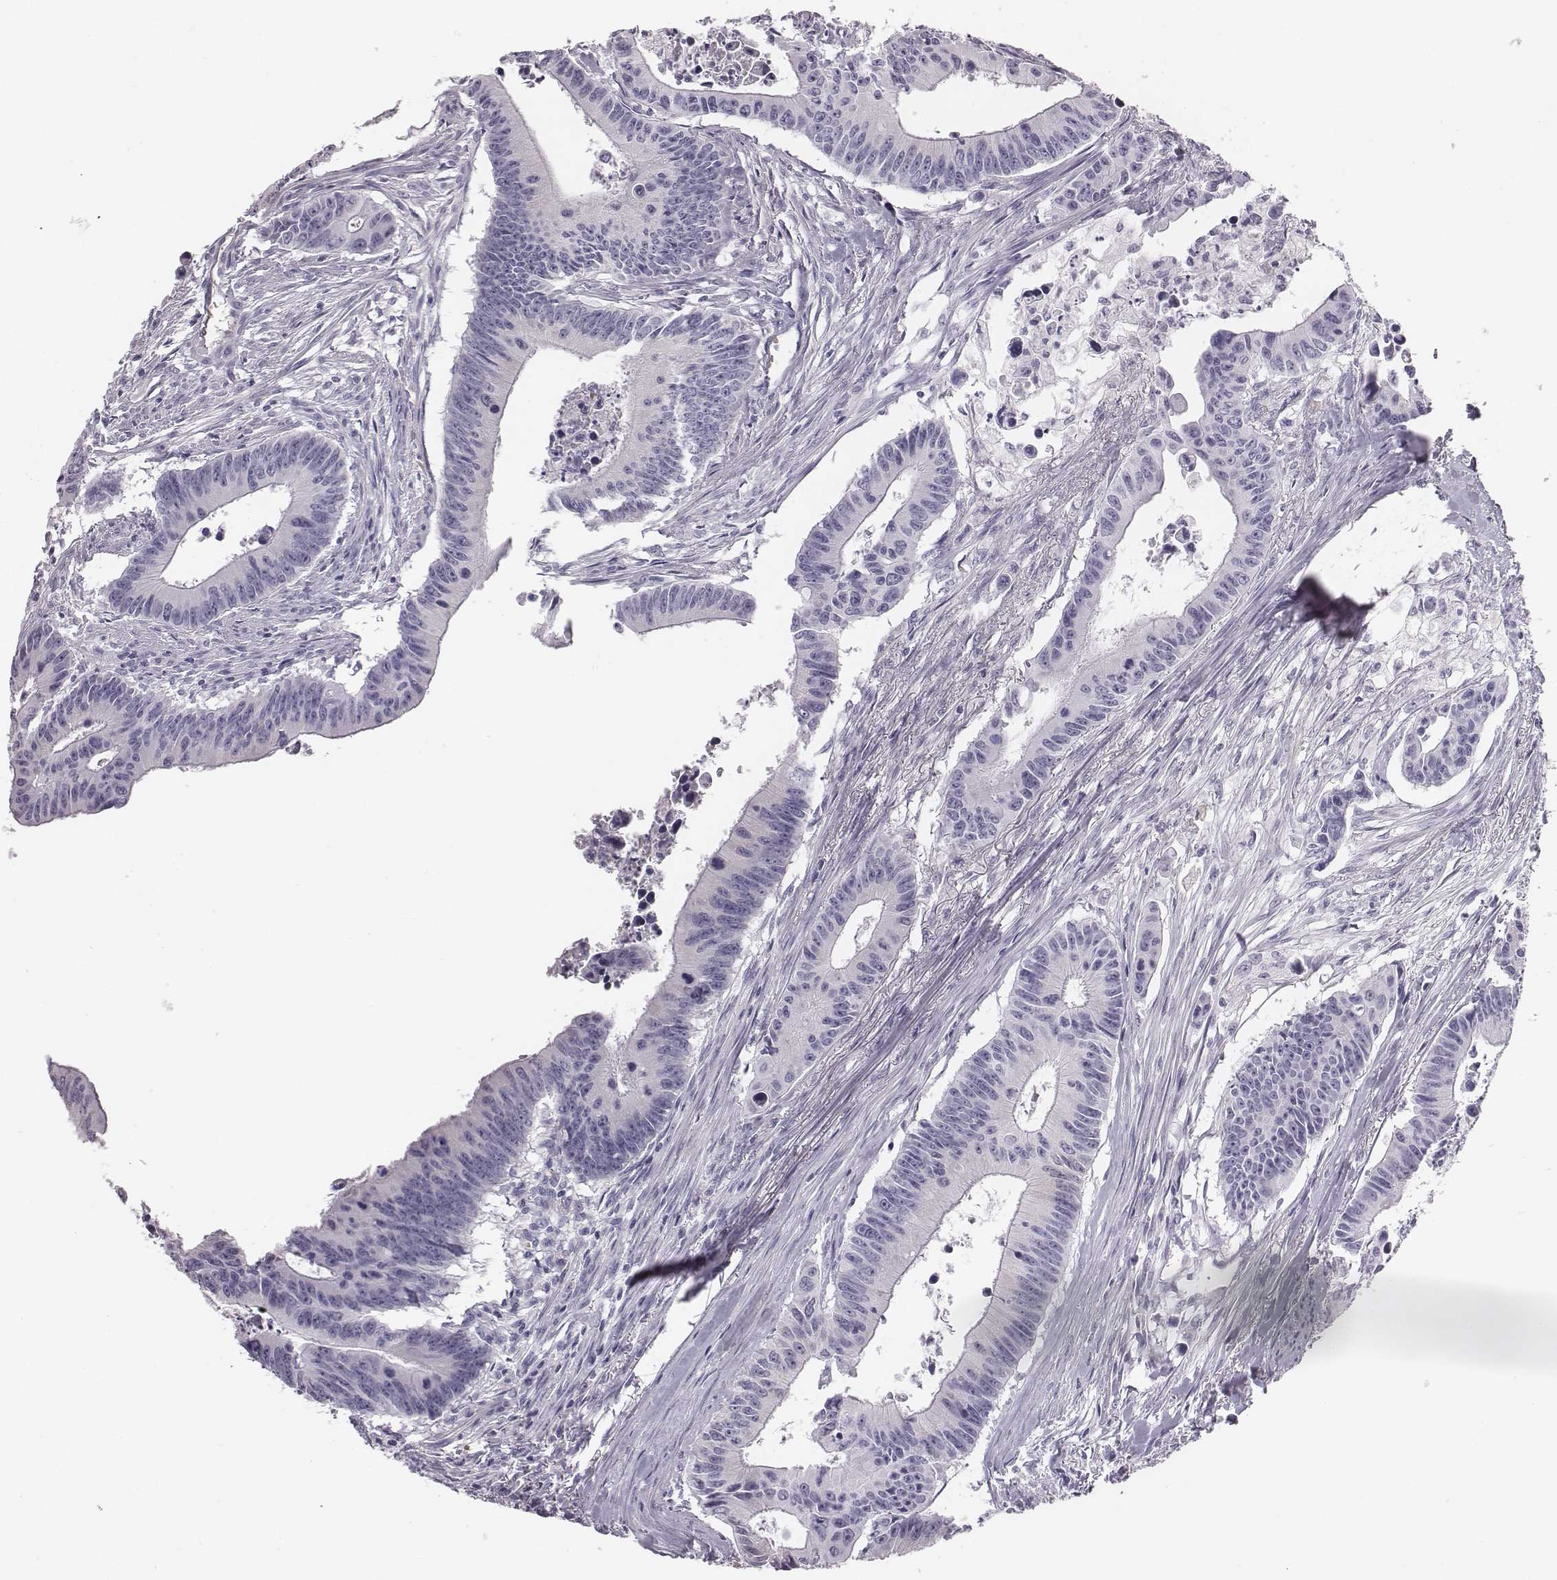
{"staining": {"intensity": "negative", "quantity": "none", "location": "none"}, "tissue": "colorectal cancer", "cell_type": "Tumor cells", "image_type": "cancer", "snomed": [{"axis": "morphology", "description": "Adenocarcinoma, NOS"}, {"axis": "topography", "description": "Colon"}], "caption": "A histopathology image of colorectal cancer (adenocarcinoma) stained for a protein reveals no brown staining in tumor cells. Brightfield microscopy of immunohistochemistry stained with DAB (3,3'-diaminobenzidine) (brown) and hematoxylin (blue), captured at high magnification.", "gene": "HBZ", "patient": {"sex": "female", "age": 87}}